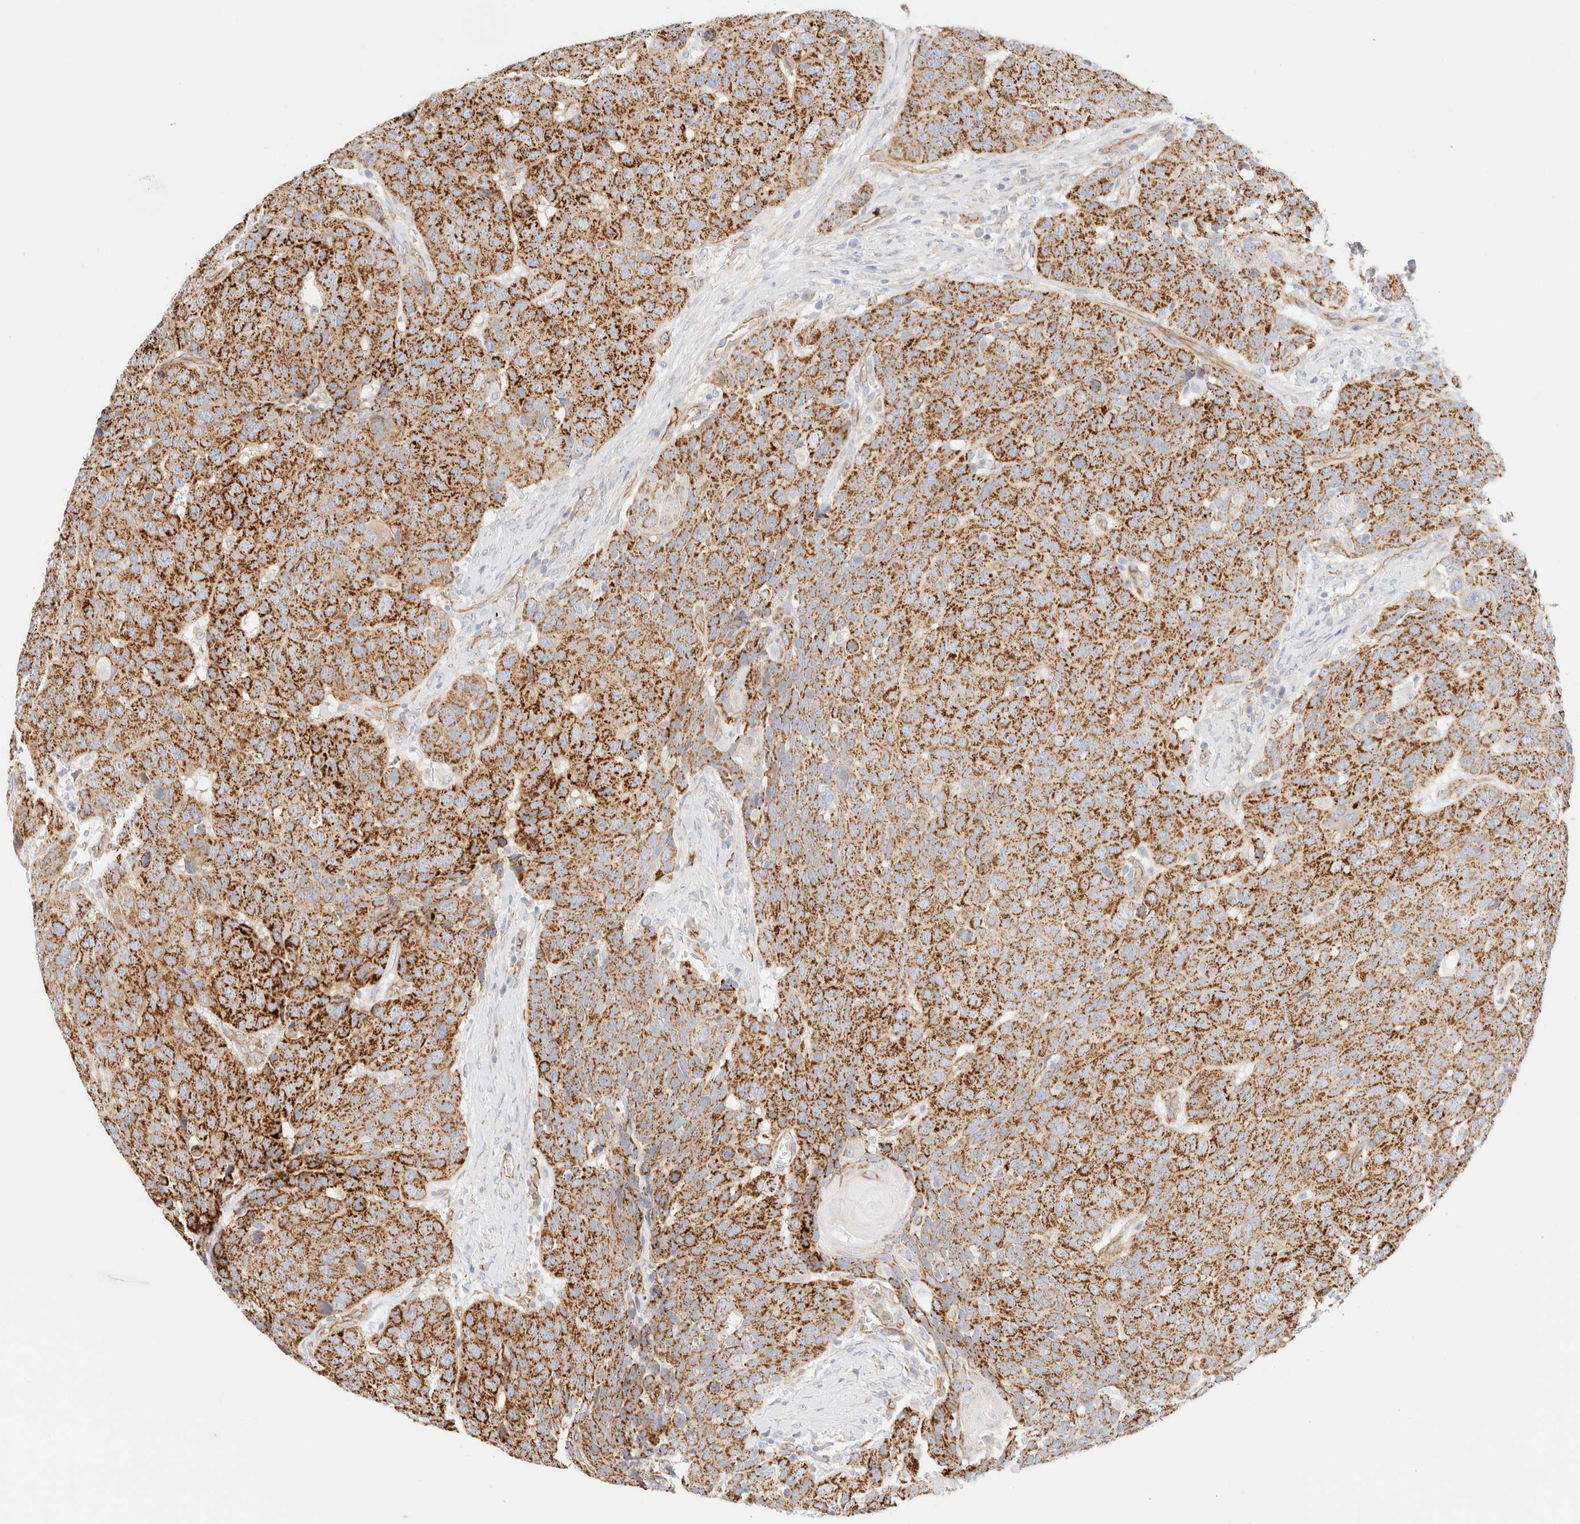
{"staining": {"intensity": "strong", "quantity": ">75%", "location": "cytoplasmic/membranous"}, "tissue": "head and neck cancer", "cell_type": "Tumor cells", "image_type": "cancer", "snomed": [{"axis": "morphology", "description": "Squamous cell carcinoma, NOS"}, {"axis": "topography", "description": "Head-Neck"}], "caption": "High-power microscopy captured an immunohistochemistry (IHC) image of squamous cell carcinoma (head and neck), revealing strong cytoplasmic/membranous staining in approximately >75% of tumor cells.", "gene": "CYB5R4", "patient": {"sex": "male", "age": 66}}